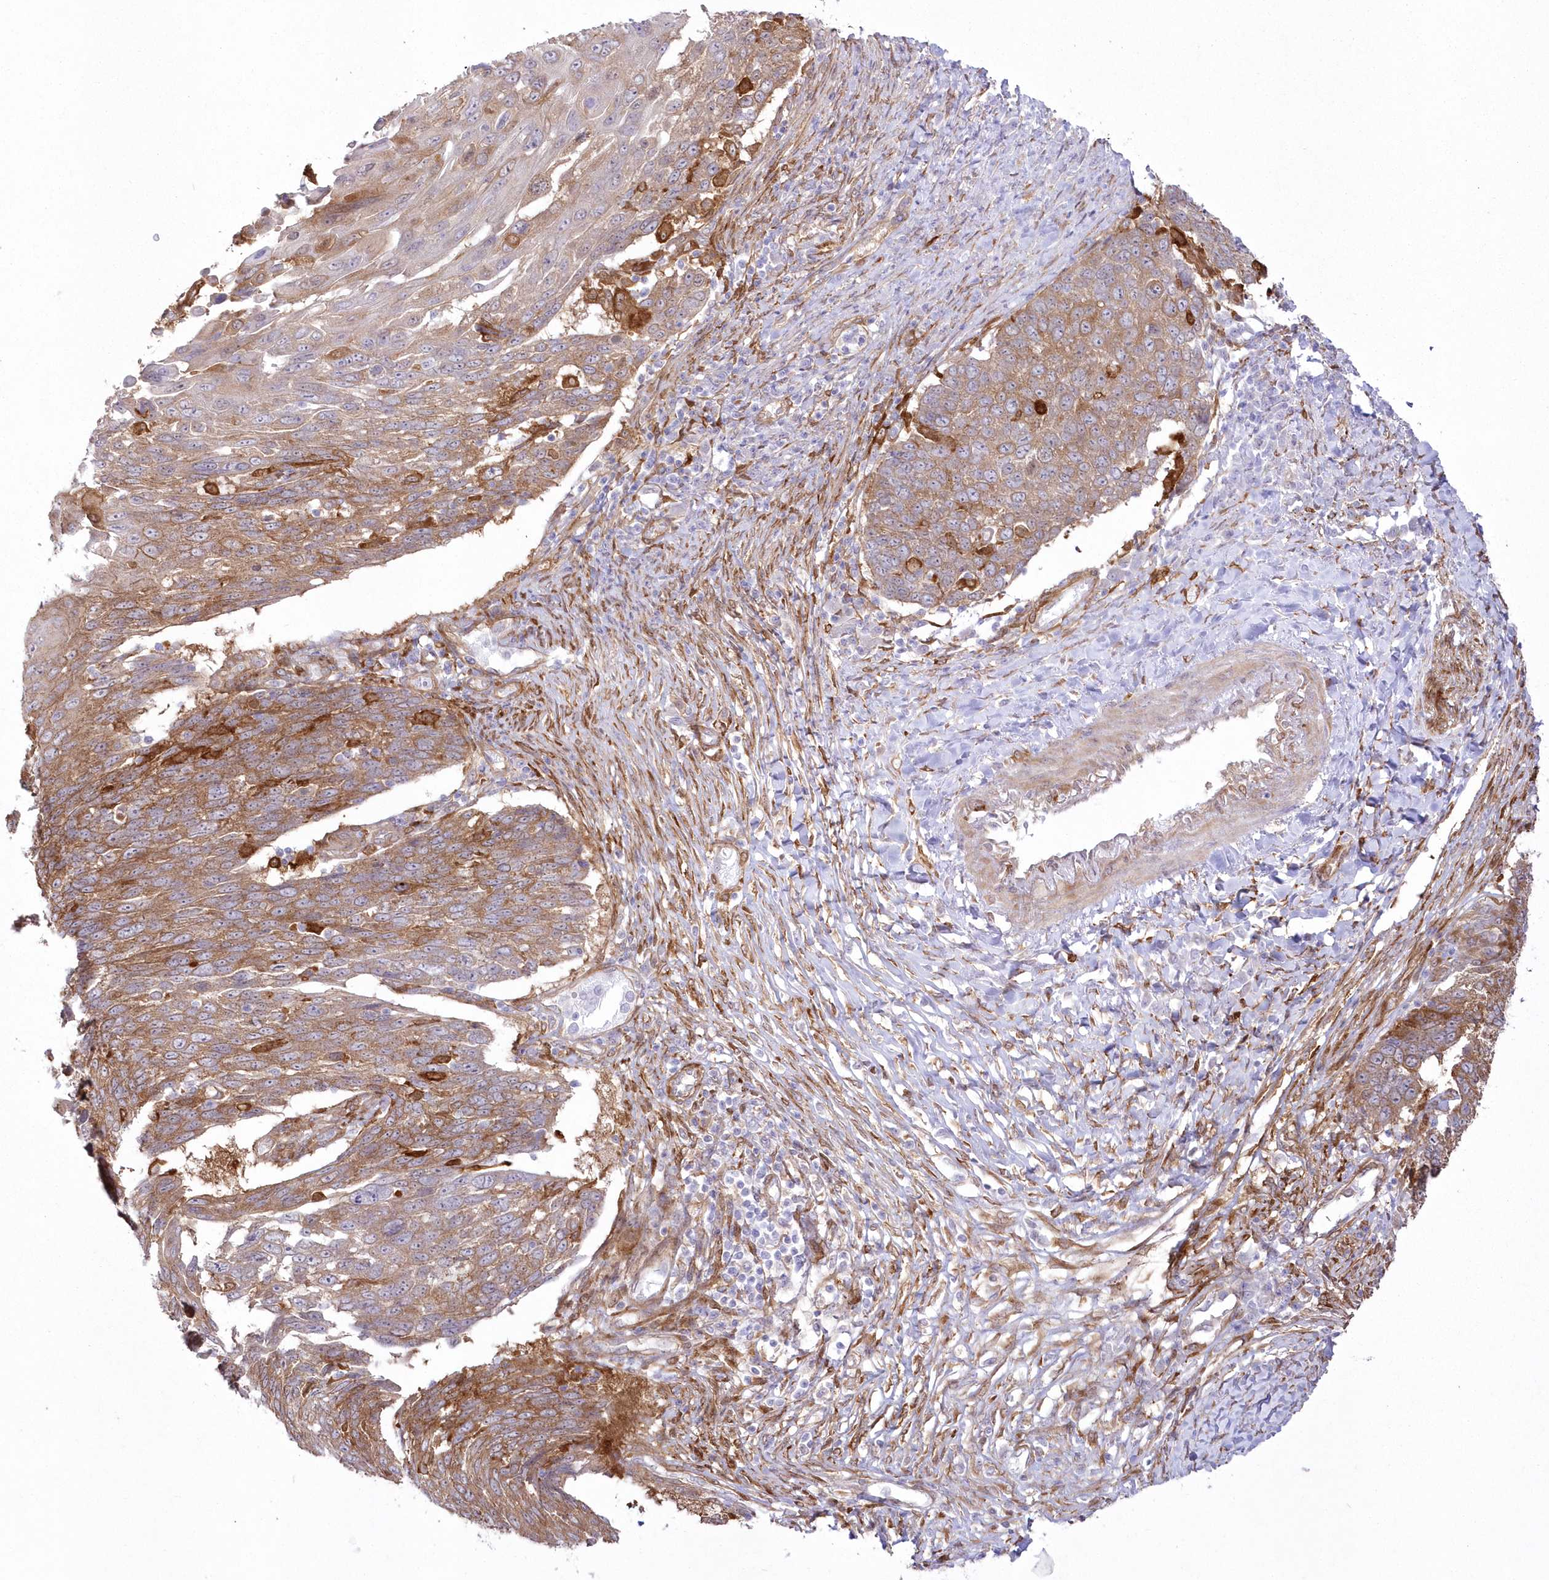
{"staining": {"intensity": "moderate", "quantity": ">75%", "location": "cytoplasmic/membranous"}, "tissue": "lung cancer", "cell_type": "Tumor cells", "image_type": "cancer", "snomed": [{"axis": "morphology", "description": "Squamous cell carcinoma, NOS"}, {"axis": "topography", "description": "Lung"}], "caption": "Immunohistochemistry (IHC) histopathology image of human lung cancer (squamous cell carcinoma) stained for a protein (brown), which exhibits medium levels of moderate cytoplasmic/membranous expression in approximately >75% of tumor cells.", "gene": "SH3PXD2B", "patient": {"sex": "male", "age": 66}}